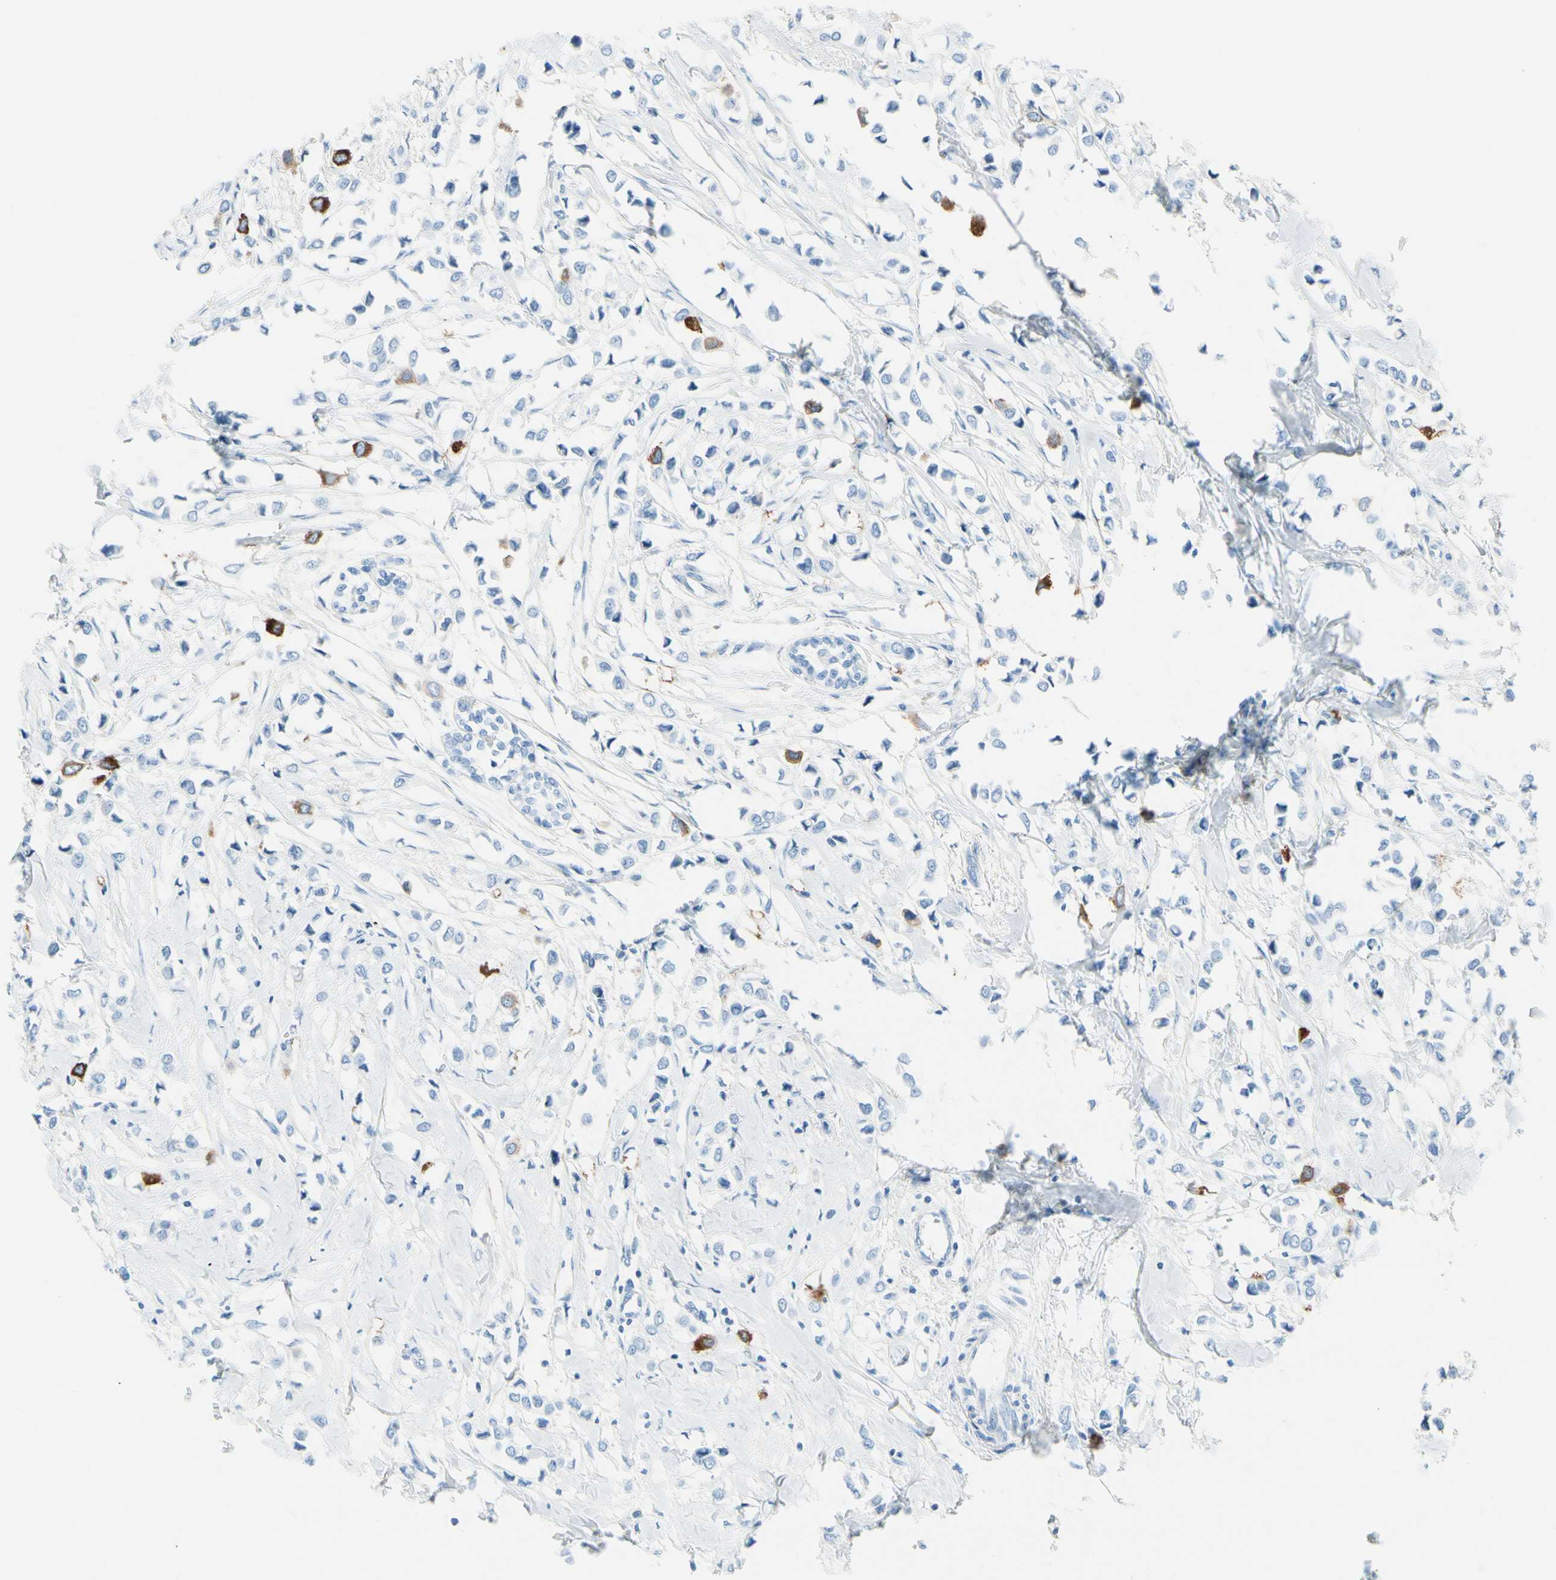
{"staining": {"intensity": "moderate", "quantity": "<25%", "location": "cytoplasmic/membranous"}, "tissue": "breast cancer", "cell_type": "Tumor cells", "image_type": "cancer", "snomed": [{"axis": "morphology", "description": "Lobular carcinoma"}, {"axis": "topography", "description": "Breast"}], "caption": "Immunohistochemical staining of human breast cancer reveals low levels of moderate cytoplasmic/membranous protein expression in about <25% of tumor cells.", "gene": "TACC3", "patient": {"sex": "female", "age": 51}}